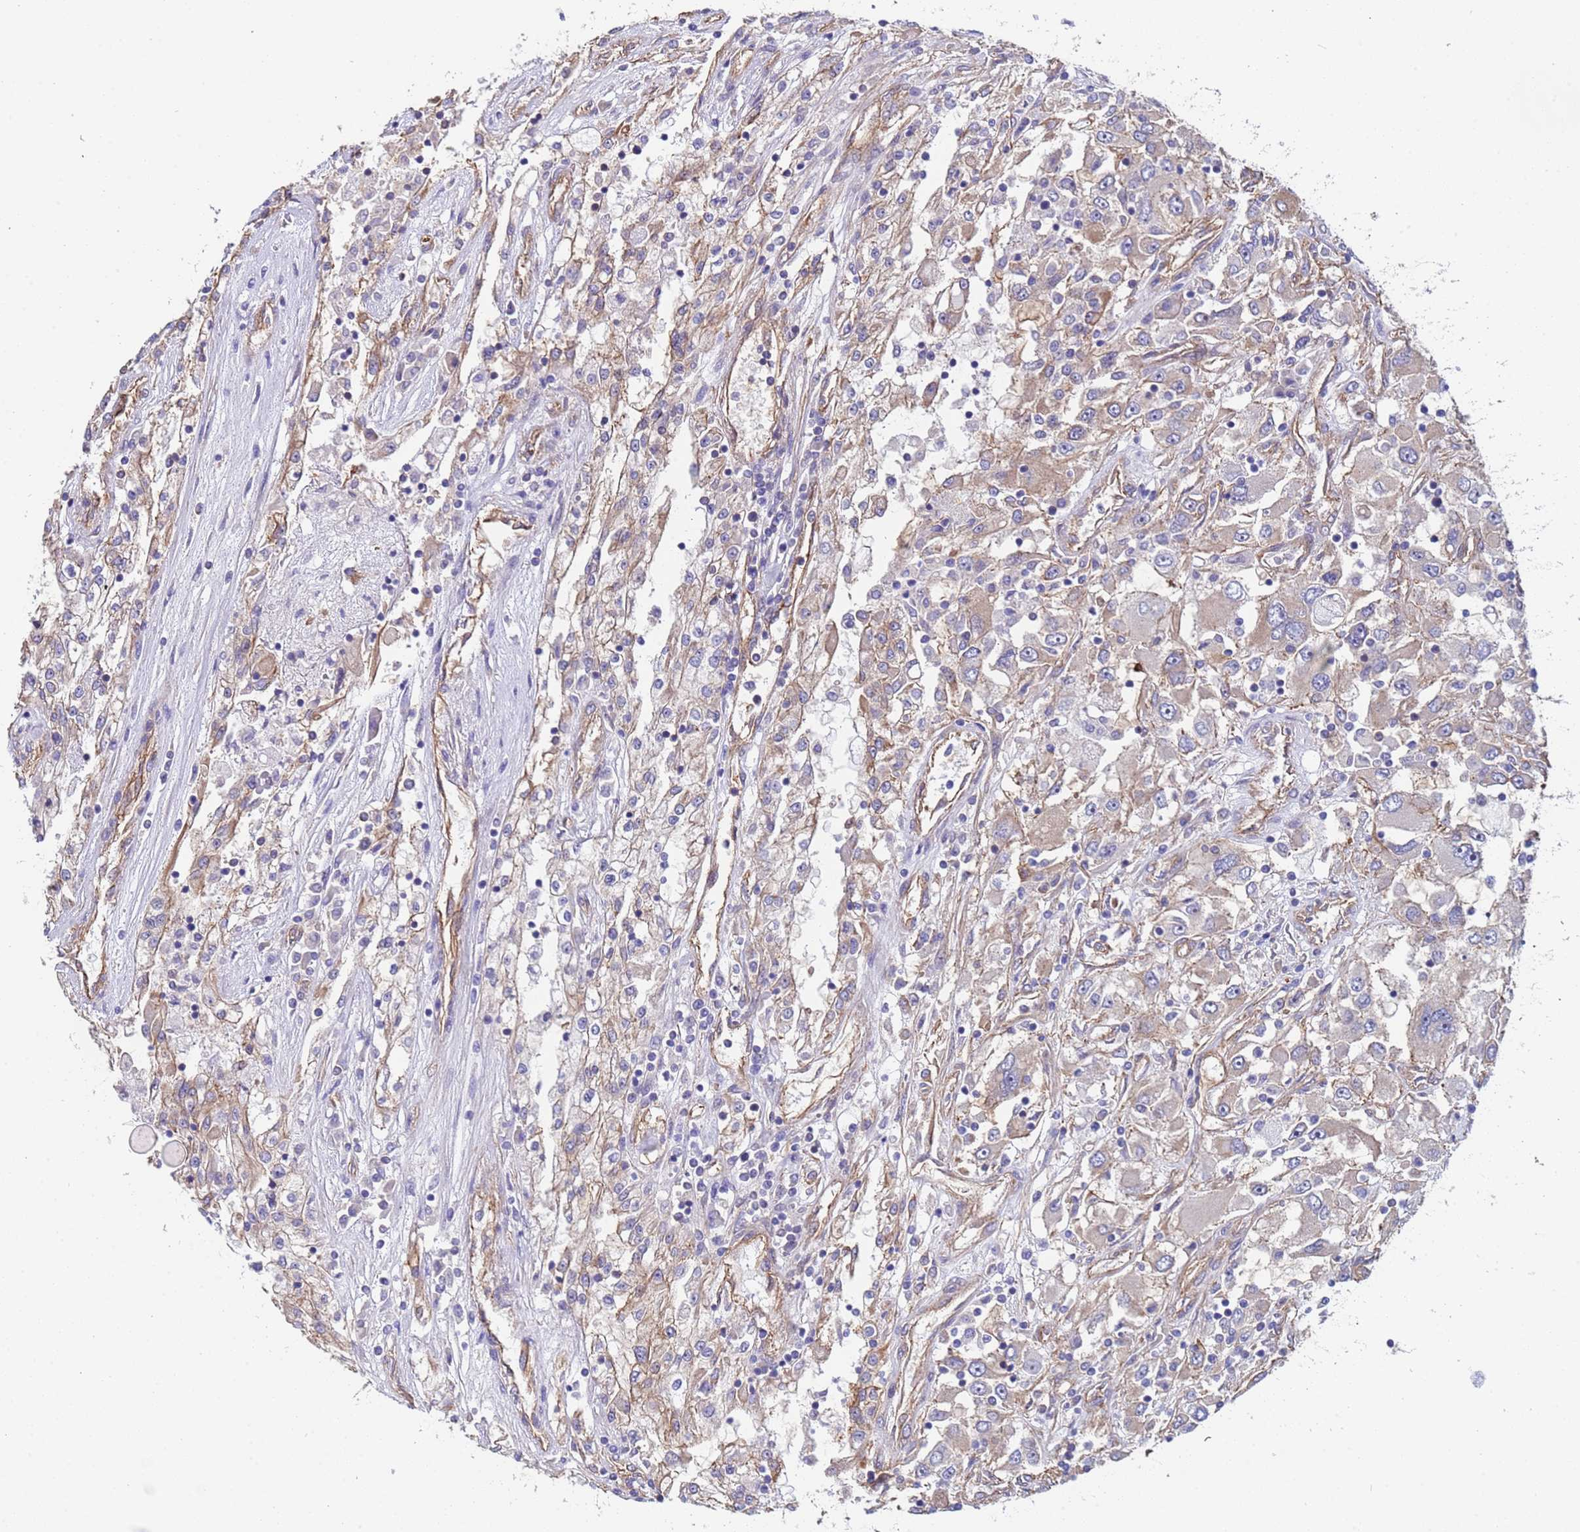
{"staining": {"intensity": "weak", "quantity": "25%-75%", "location": "cytoplasmic/membranous"}, "tissue": "renal cancer", "cell_type": "Tumor cells", "image_type": "cancer", "snomed": [{"axis": "morphology", "description": "Adenocarcinoma, NOS"}, {"axis": "topography", "description": "Kidney"}], "caption": "Renal cancer (adenocarcinoma) stained with a protein marker reveals weak staining in tumor cells.", "gene": "ZNF248", "patient": {"sex": "female", "age": 52}}